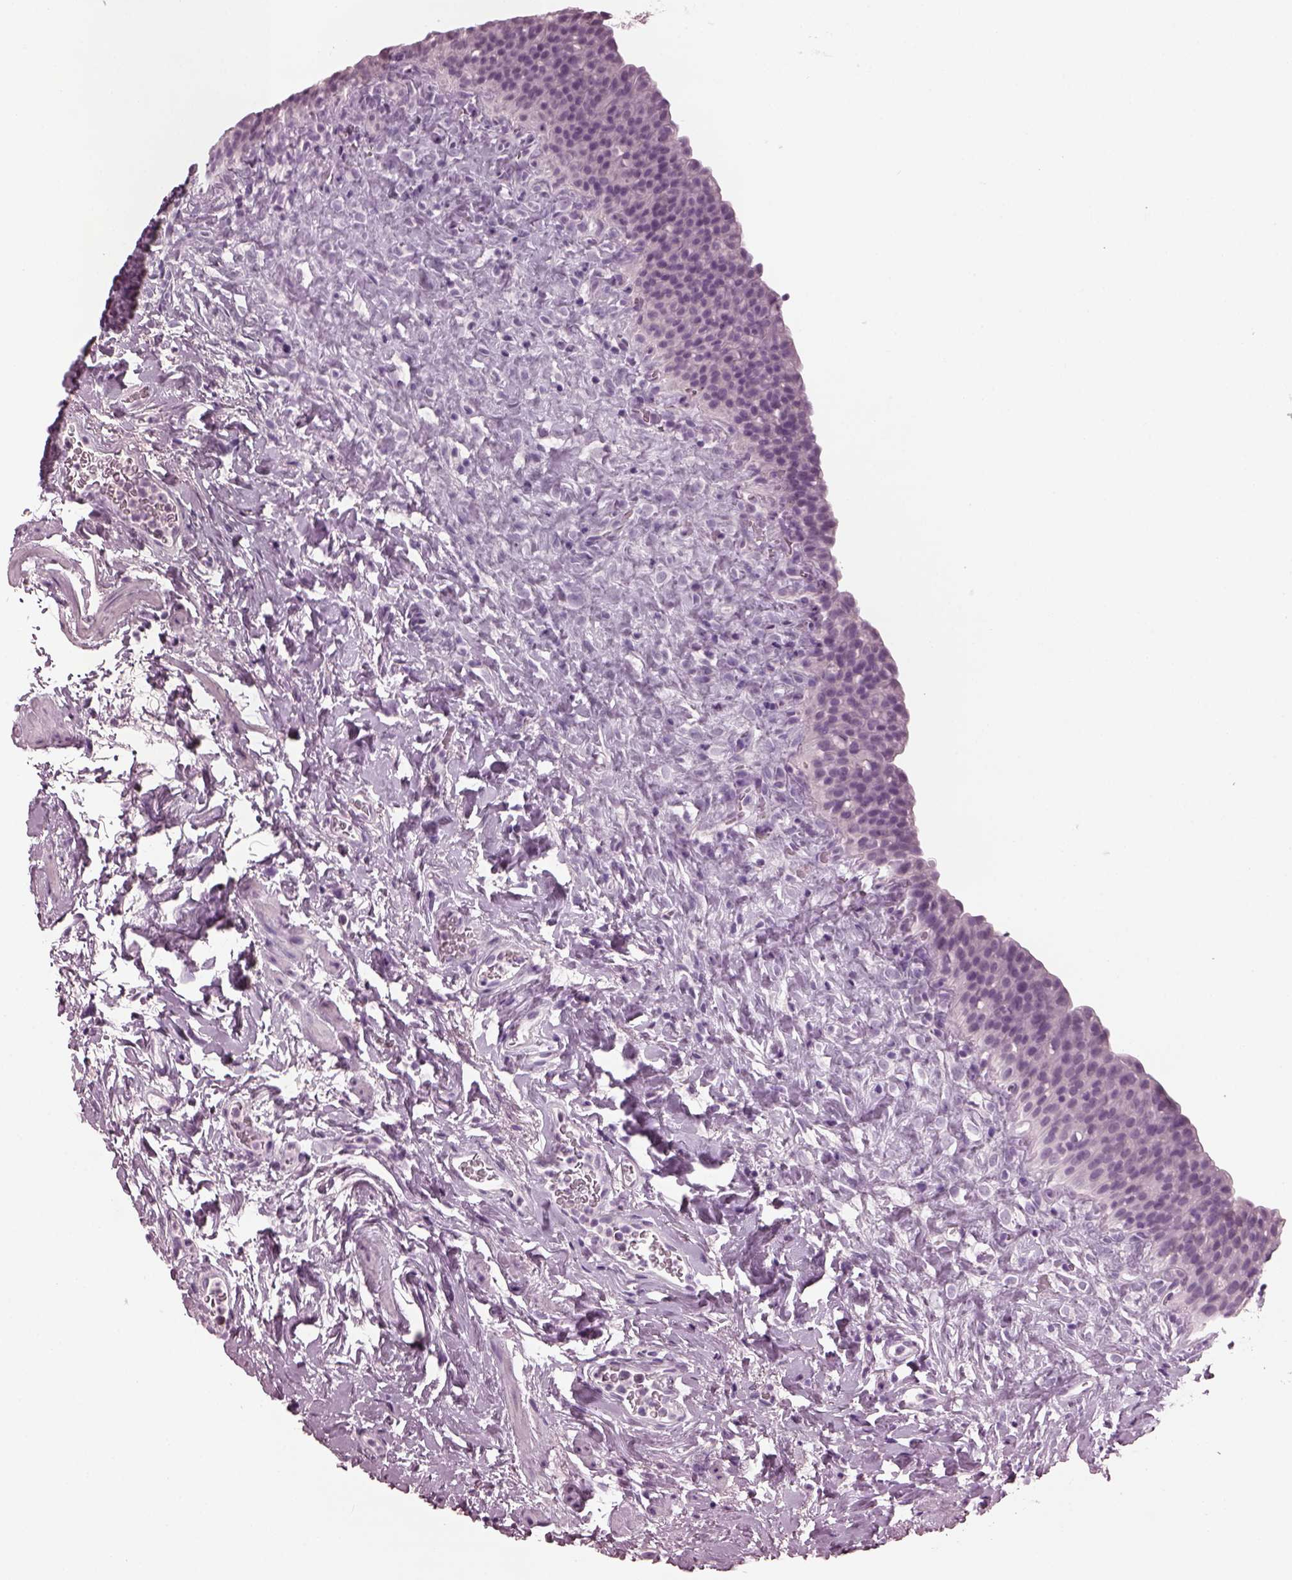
{"staining": {"intensity": "negative", "quantity": "none", "location": "none"}, "tissue": "urinary bladder", "cell_type": "Urothelial cells", "image_type": "normal", "snomed": [{"axis": "morphology", "description": "Normal tissue, NOS"}, {"axis": "topography", "description": "Urinary bladder"}], "caption": "A histopathology image of urinary bladder stained for a protein displays no brown staining in urothelial cells. (Stains: DAB (3,3'-diaminobenzidine) immunohistochemistry (IHC) with hematoxylin counter stain, Microscopy: brightfield microscopy at high magnification).", "gene": "SLC6A17", "patient": {"sex": "male", "age": 76}}